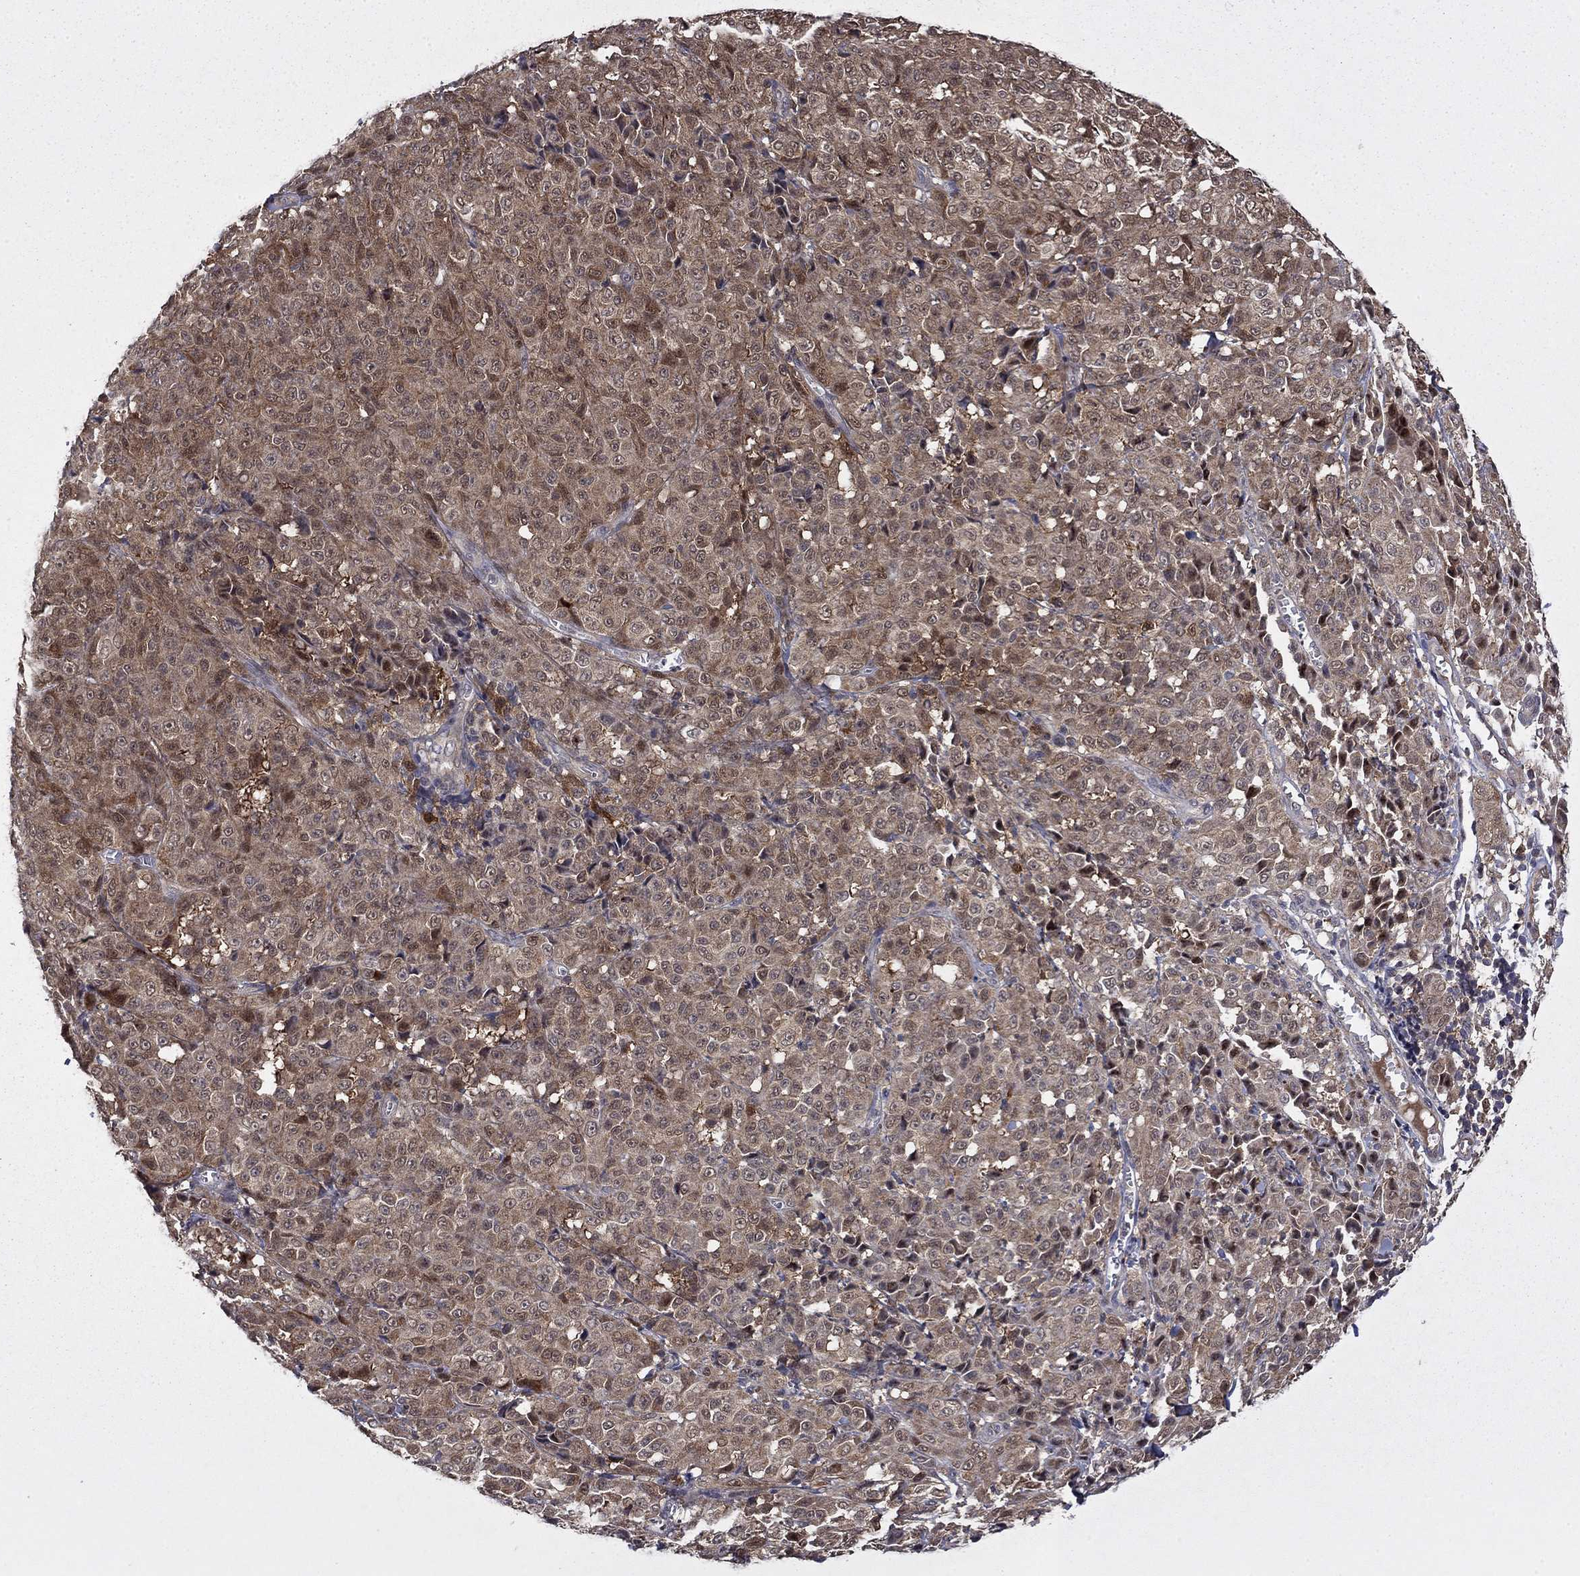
{"staining": {"intensity": "weak", "quantity": "25%-75%", "location": "cytoplasmic/membranous"}, "tissue": "melanoma", "cell_type": "Tumor cells", "image_type": "cancer", "snomed": [{"axis": "morphology", "description": "Malignant melanoma, NOS"}, {"axis": "topography", "description": "Skin"}], "caption": "Malignant melanoma stained with a brown dye displays weak cytoplasmic/membranous positive expression in about 25%-75% of tumor cells.", "gene": "TPMT", "patient": {"sex": "male", "age": 89}}